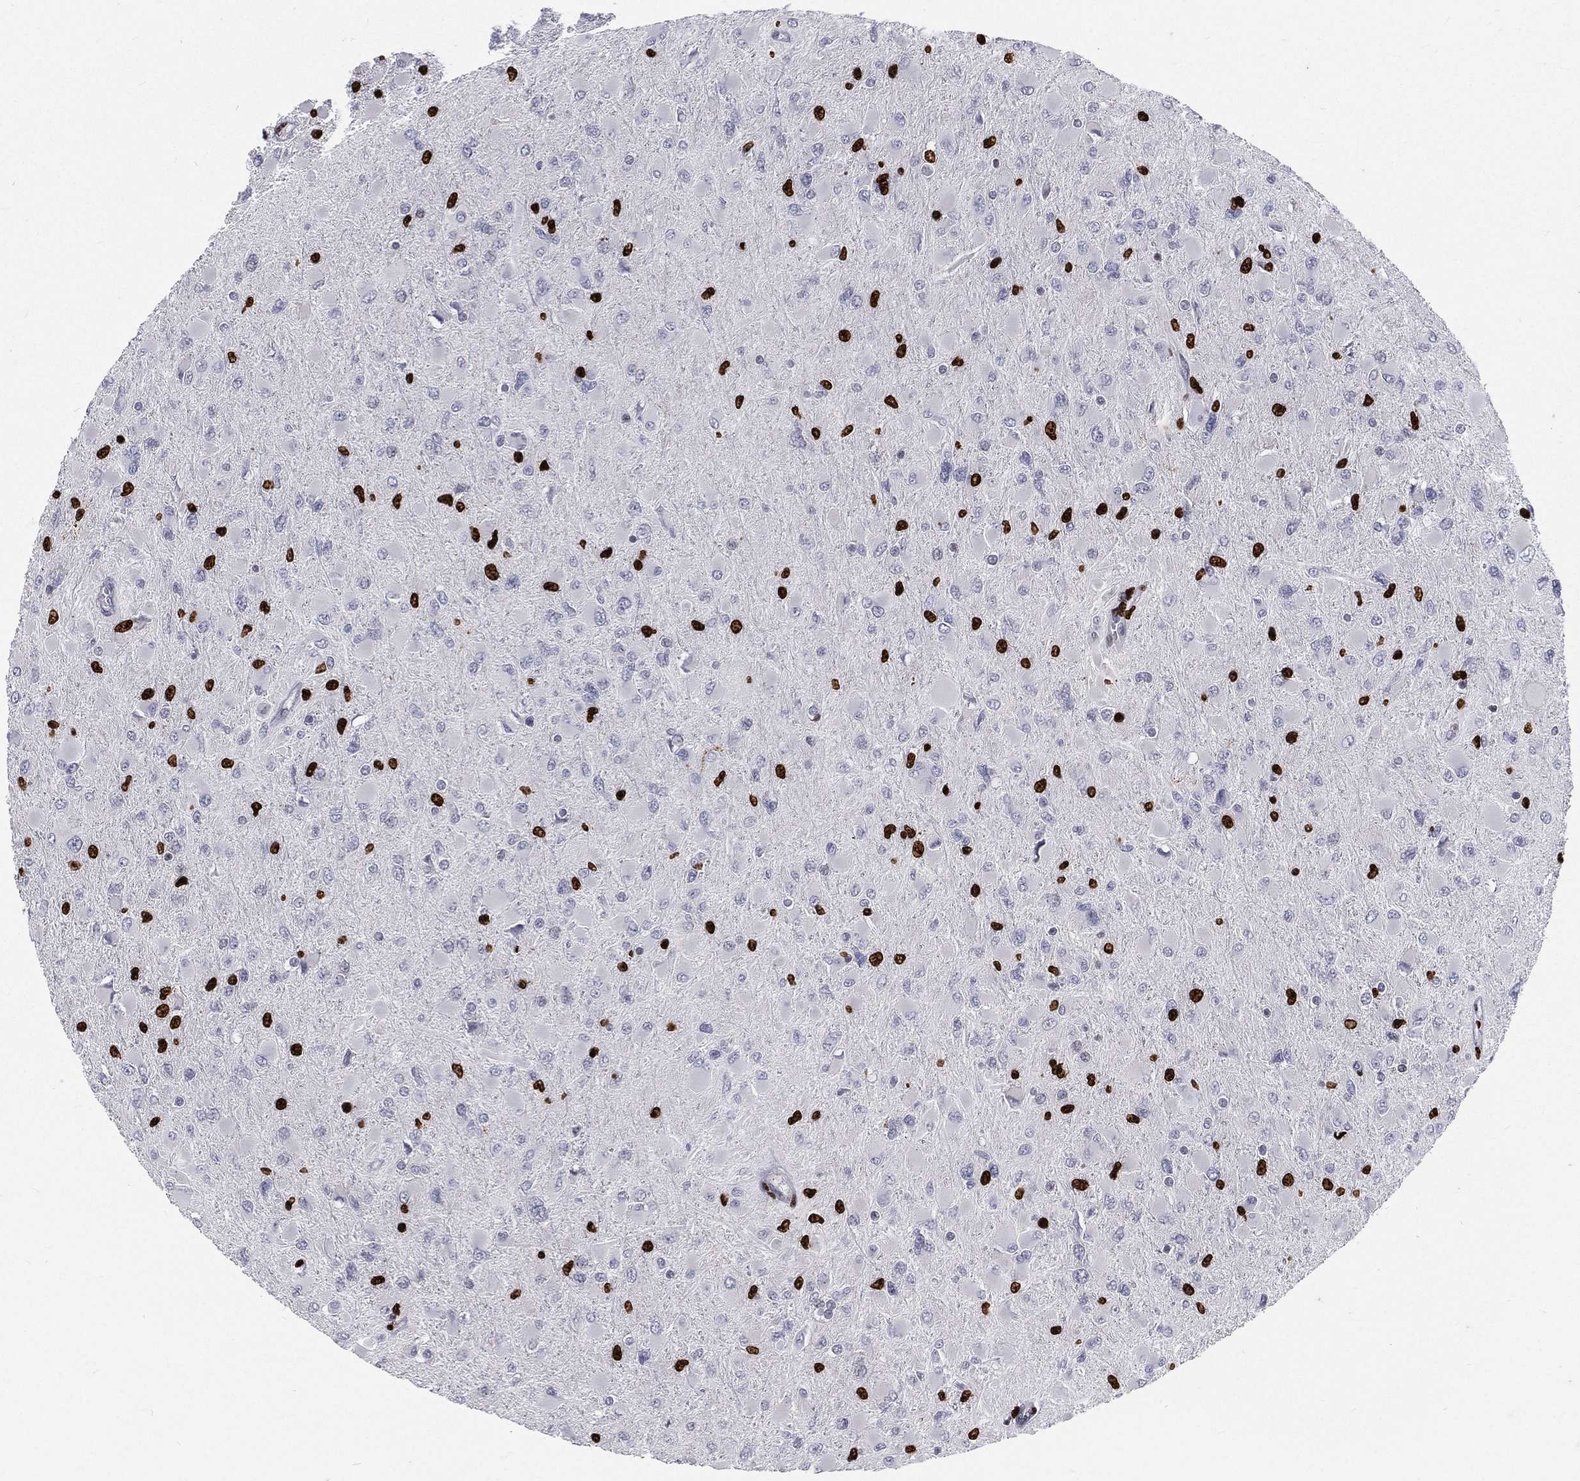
{"staining": {"intensity": "negative", "quantity": "none", "location": "none"}, "tissue": "glioma", "cell_type": "Tumor cells", "image_type": "cancer", "snomed": [{"axis": "morphology", "description": "Glioma, malignant, High grade"}, {"axis": "topography", "description": "Cerebral cortex"}], "caption": "An image of human glioma is negative for staining in tumor cells. The staining was performed using DAB (3,3'-diaminobenzidine) to visualize the protein expression in brown, while the nuclei were stained in blue with hematoxylin (Magnification: 20x).", "gene": "MNDA", "patient": {"sex": "female", "age": 36}}